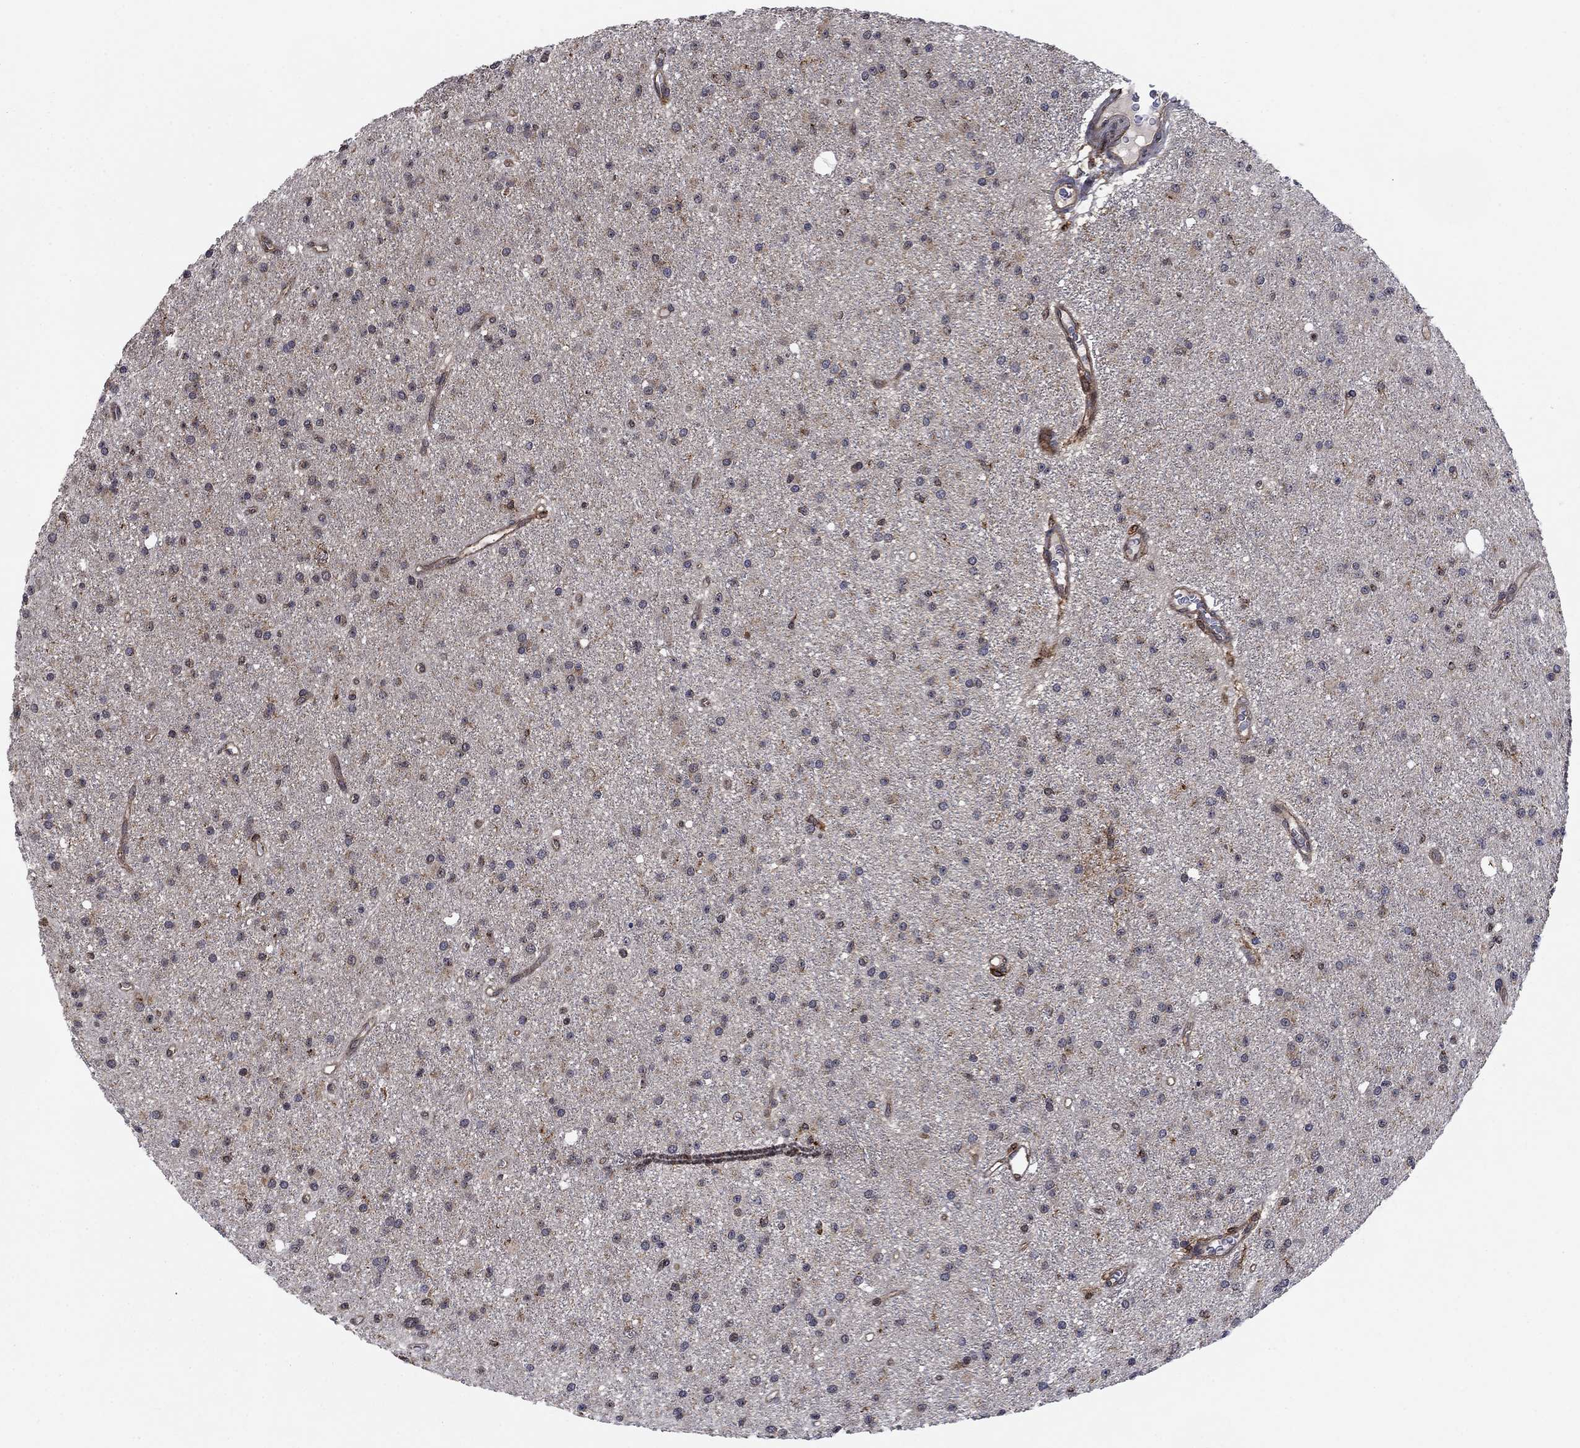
{"staining": {"intensity": "negative", "quantity": "none", "location": "none"}, "tissue": "glioma", "cell_type": "Tumor cells", "image_type": "cancer", "snomed": [{"axis": "morphology", "description": "Glioma, malignant, Low grade"}, {"axis": "topography", "description": "Brain"}], "caption": "Tumor cells are negative for protein expression in human low-grade glioma (malignant).", "gene": "IFI35", "patient": {"sex": "male", "age": 27}}